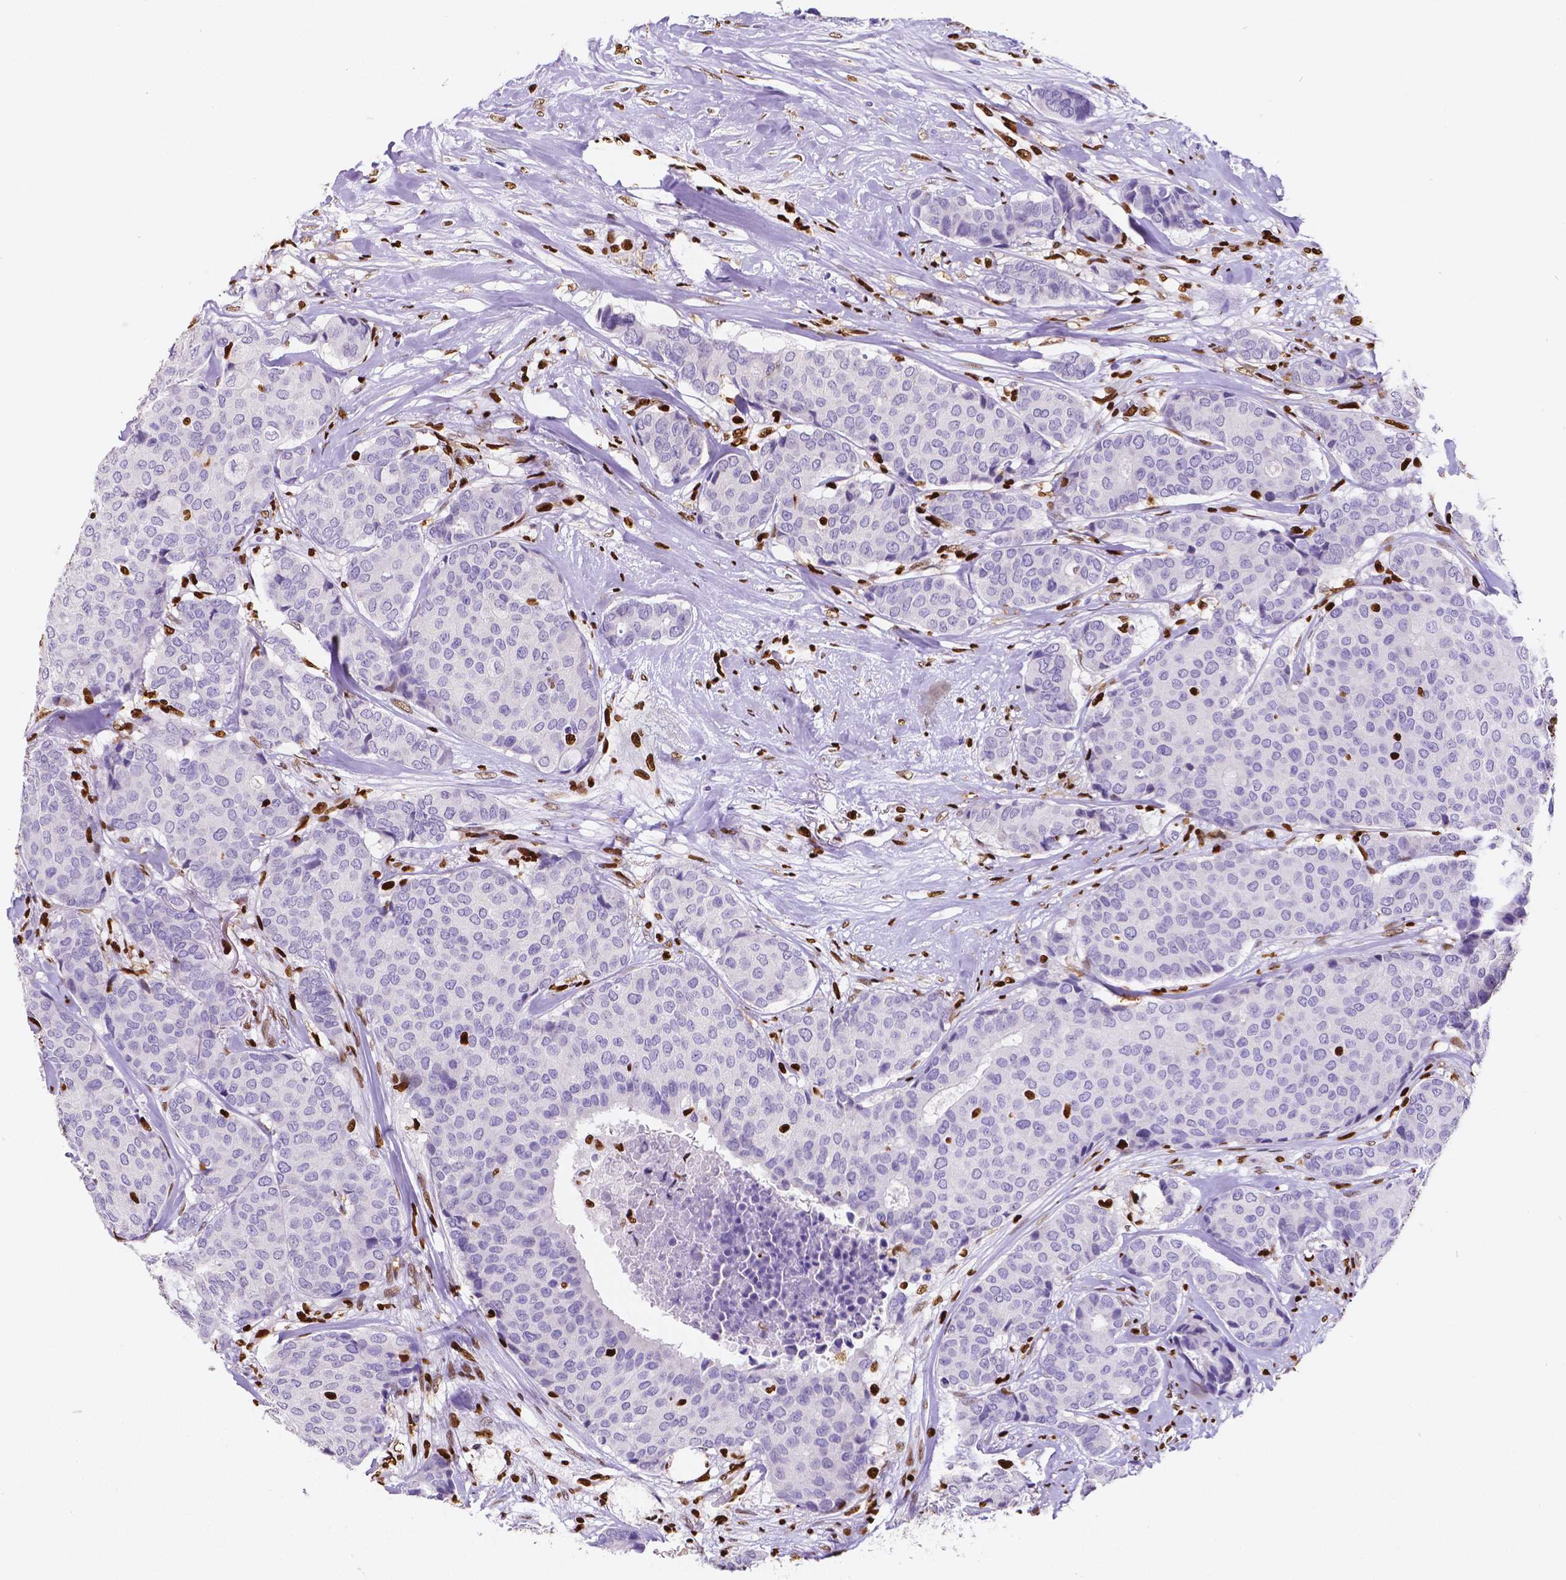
{"staining": {"intensity": "negative", "quantity": "none", "location": "none"}, "tissue": "breast cancer", "cell_type": "Tumor cells", "image_type": "cancer", "snomed": [{"axis": "morphology", "description": "Duct carcinoma"}, {"axis": "topography", "description": "Breast"}], "caption": "High magnification brightfield microscopy of invasive ductal carcinoma (breast) stained with DAB (brown) and counterstained with hematoxylin (blue): tumor cells show no significant positivity.", "gene": "MEF2C", "patient": {"sex": "female", "age": 75}}